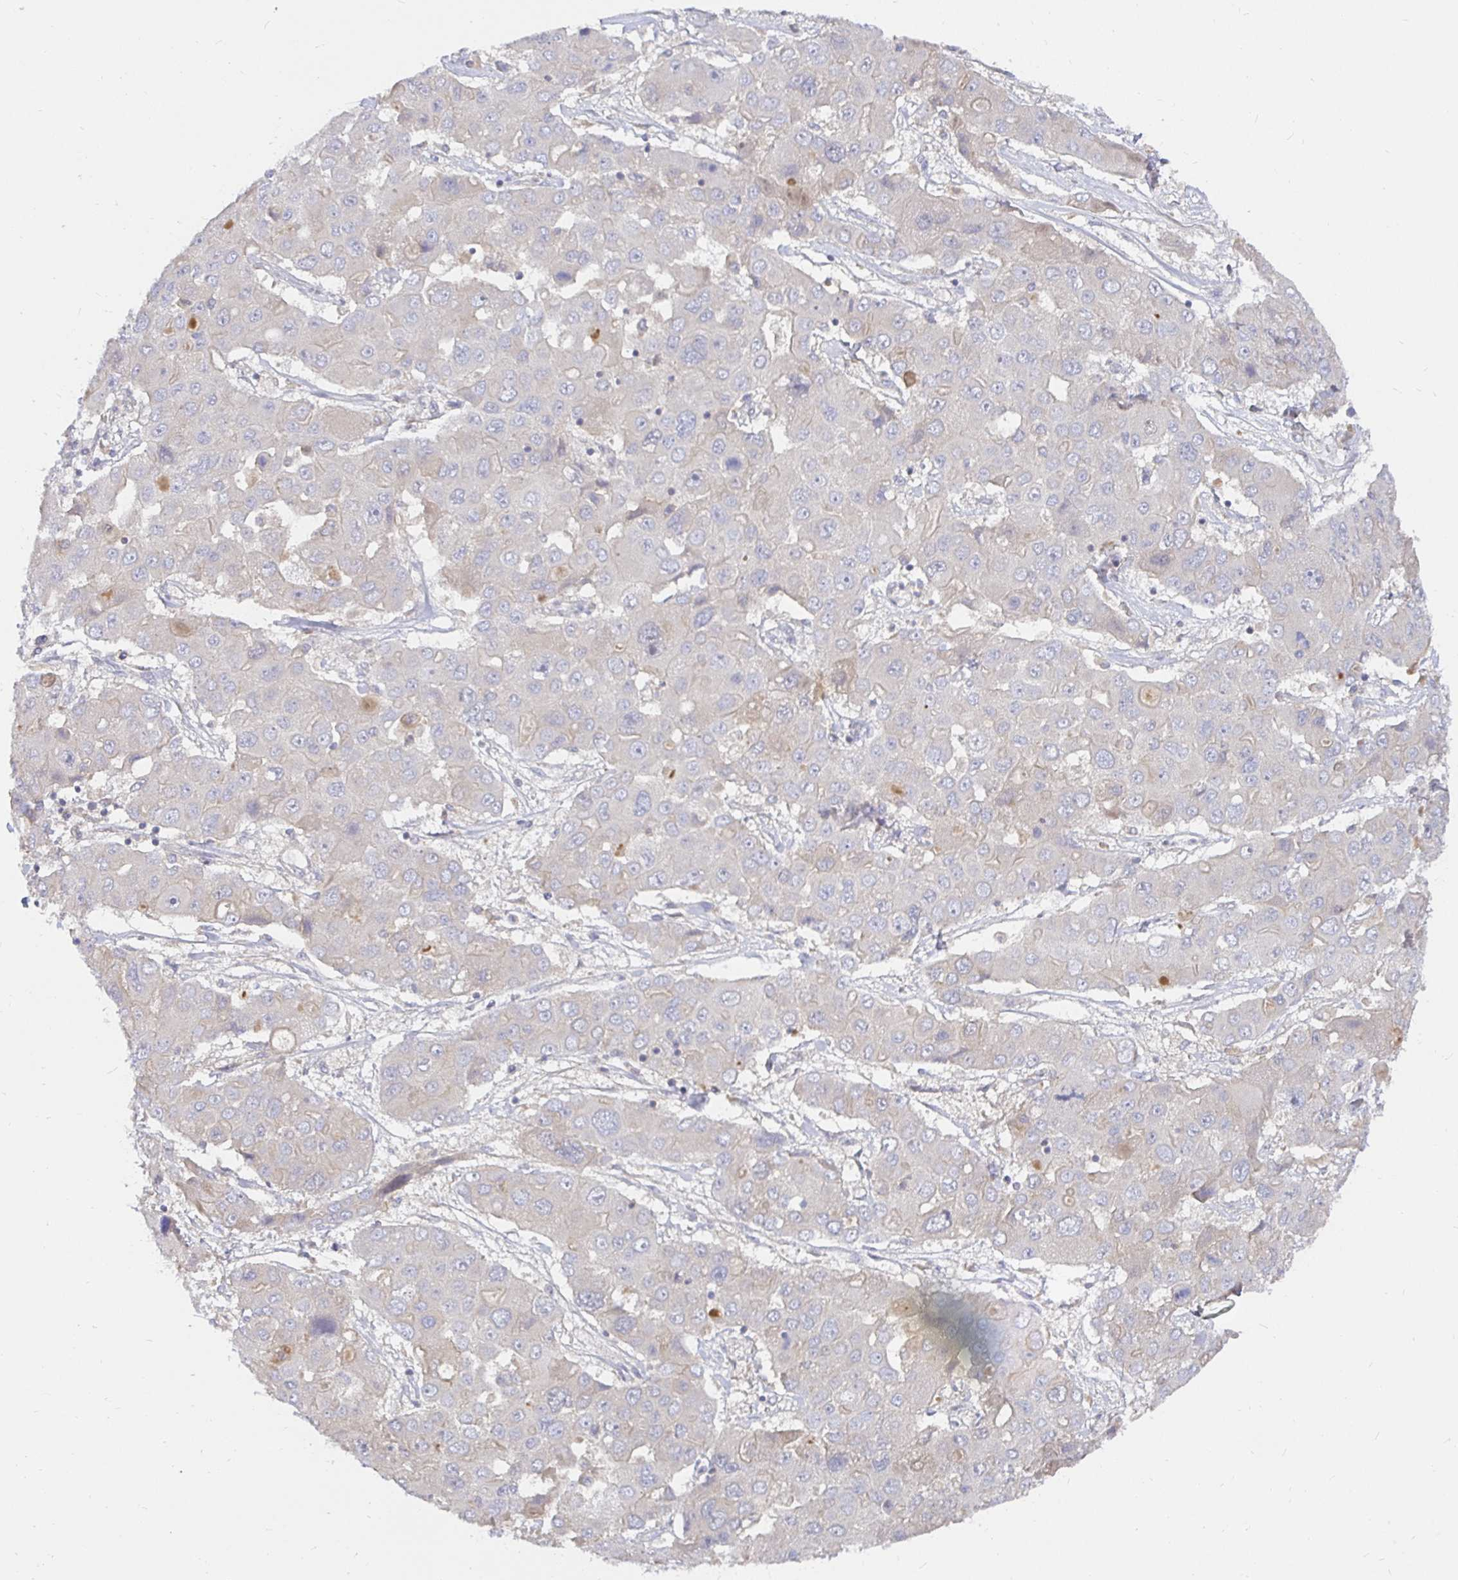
{"staining": {"intensity": "negative", "quantity": "none", "location": "none"}, "tissue": "liver cancer", "cell_type": "Tumor cells", "image_type": "cancer", "snomed": [{"axis": "morphology", "description": "Cholangiocarcinoma"}, {"axis": "topography", "description": "Liver"}], "caption": "IHC of human liver cancer reveals no expression in tumor cells. The staining was performed using DAB to visualize the protein expression in brown, while the nuclei were stained in blue with hematoxylin (Magnification: 20x).", "gene": "KIF21A", "patient": {"sex": "male", "age": 67}}